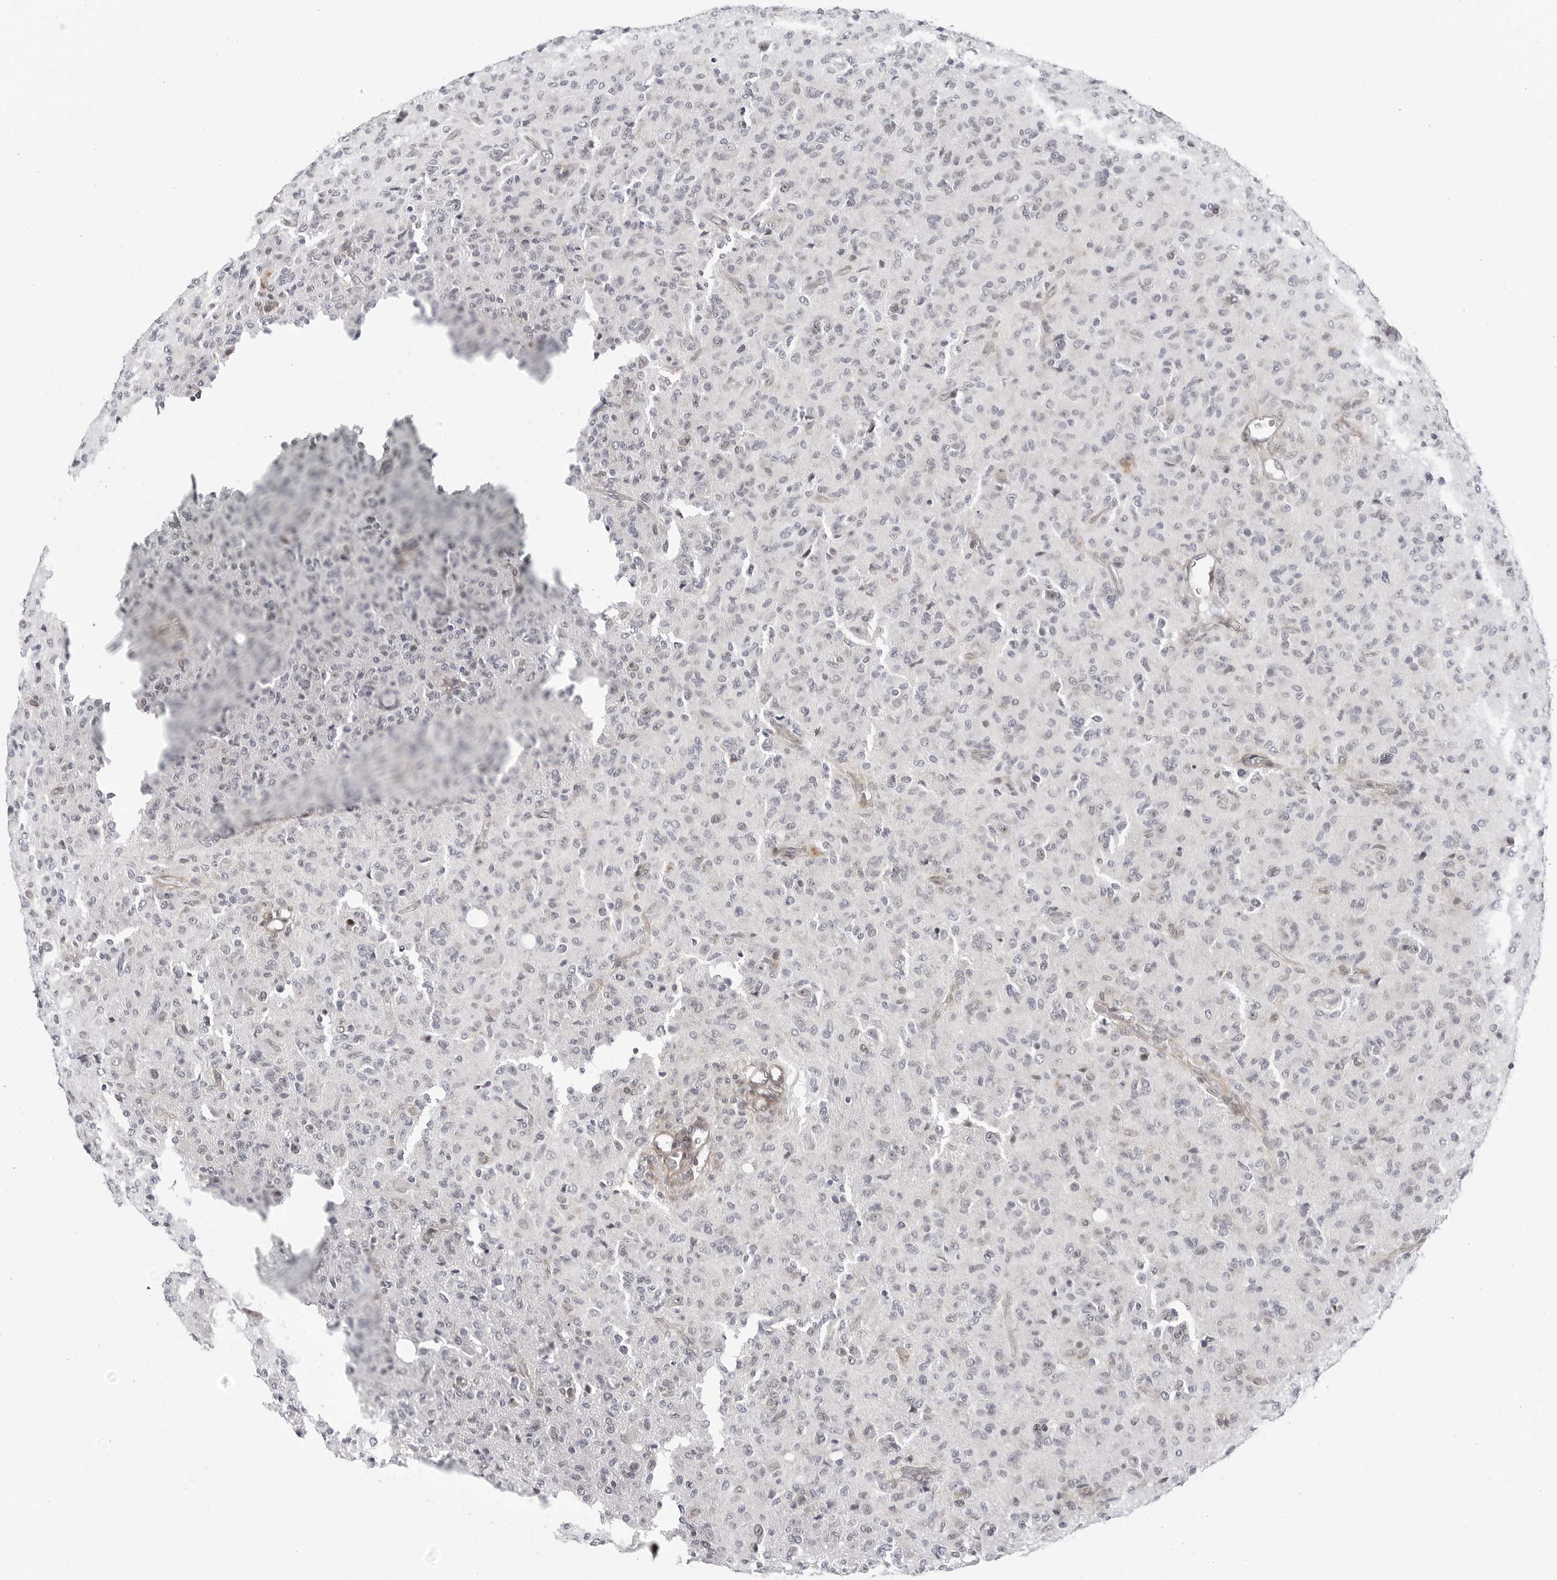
{"staining": {"intensity": "negative", "quantity": "none", "location": "none"}, "tissue": "glioma", "cell_type": "Tumor cells", "image_type": "cancer", "snomed": [{"axis": "morphology", "description": "Glioma, malignant, High grade"}, {"axis": "topography", "description": "Brain"}], "caption": "This histopathology image is of malignant high-grade glioma stained with IHC to label a protein in brown with the nuclei are counter-stained blue. There is no expression in tumor cells. (IHC, brightfield microscopy, high magnification).", "gene": "FAM135B", "patient": {"sex": "female", "age": 57}}